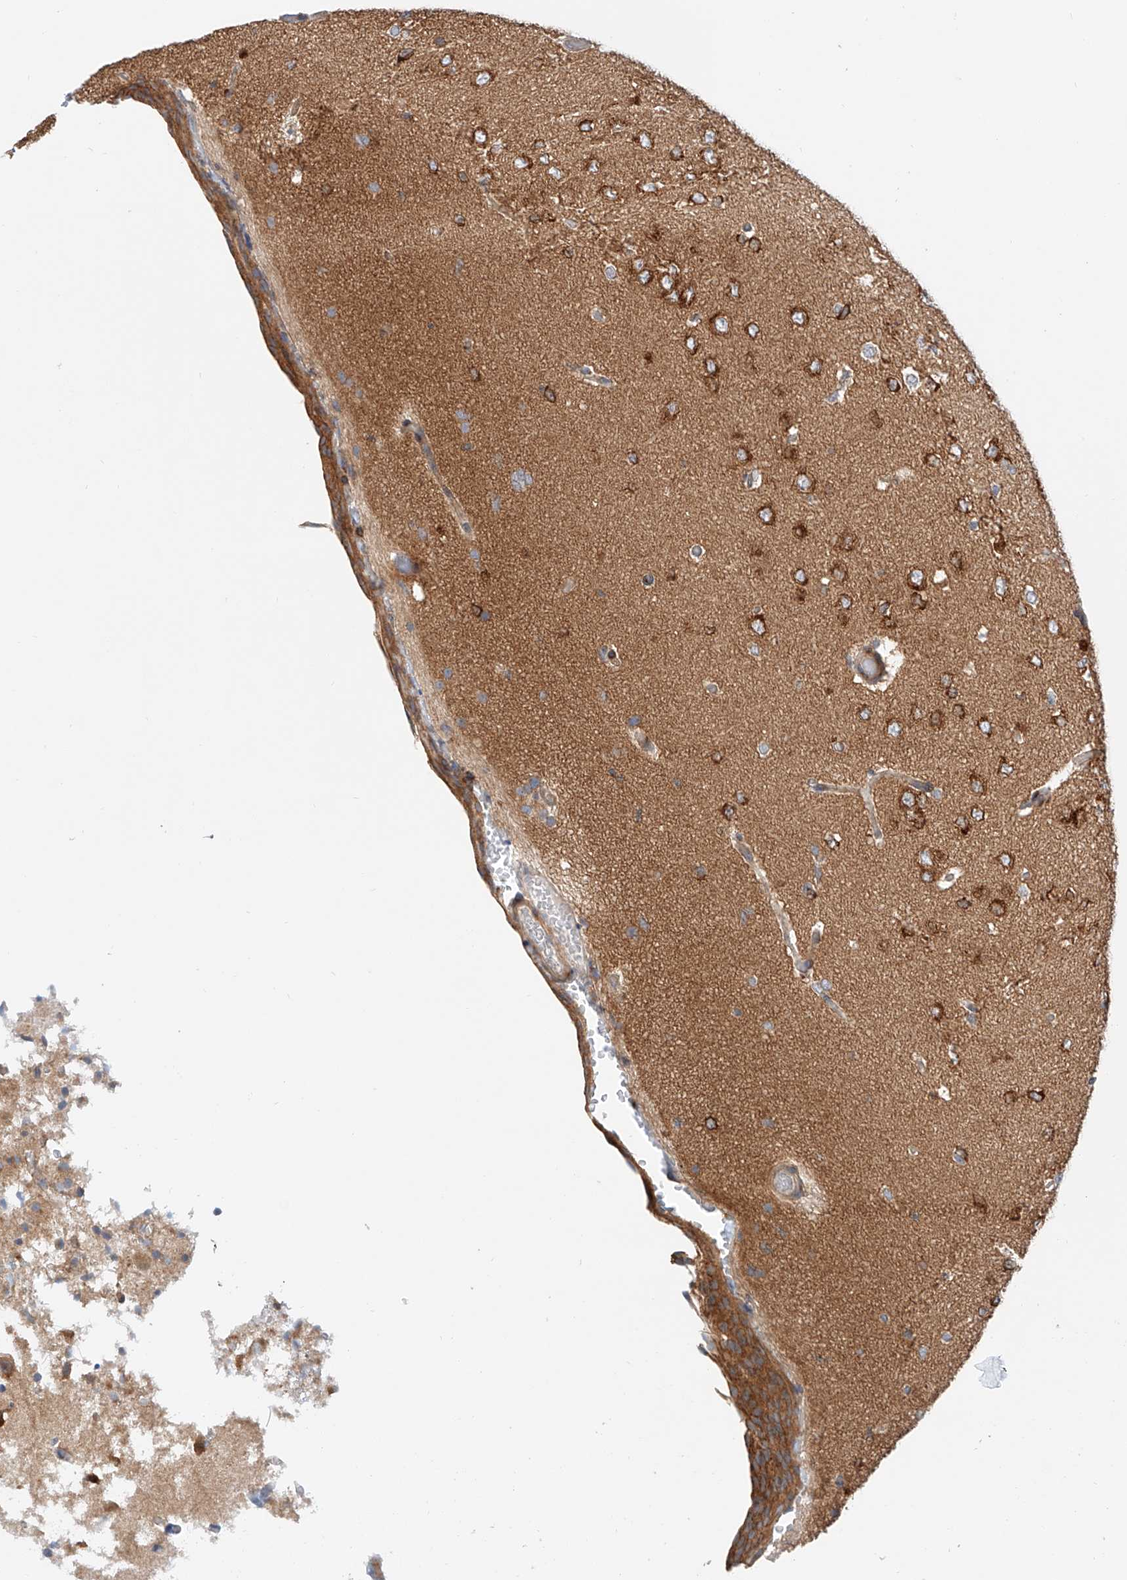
{"staining": {"intensity": "weak", "quantity": "<25%", "location": "cytoplasmic/membranous"}, "tissue": "glioma", "cell_type": "Tumor cells", "image_type": "cancer", "snomed": [{"axis": "morphology", "description": "Glioma, malignant, High grade"}, {"axis": "topography", "description": "Brain"}], "caption": "Immunohistochemistry (IHC) image of high-grade glioma (malignant) stained for a protein (brown), which shows no expression in tumor cells.", "gene": "MFN2", "patient": {"sex": "female", "age": 59}}